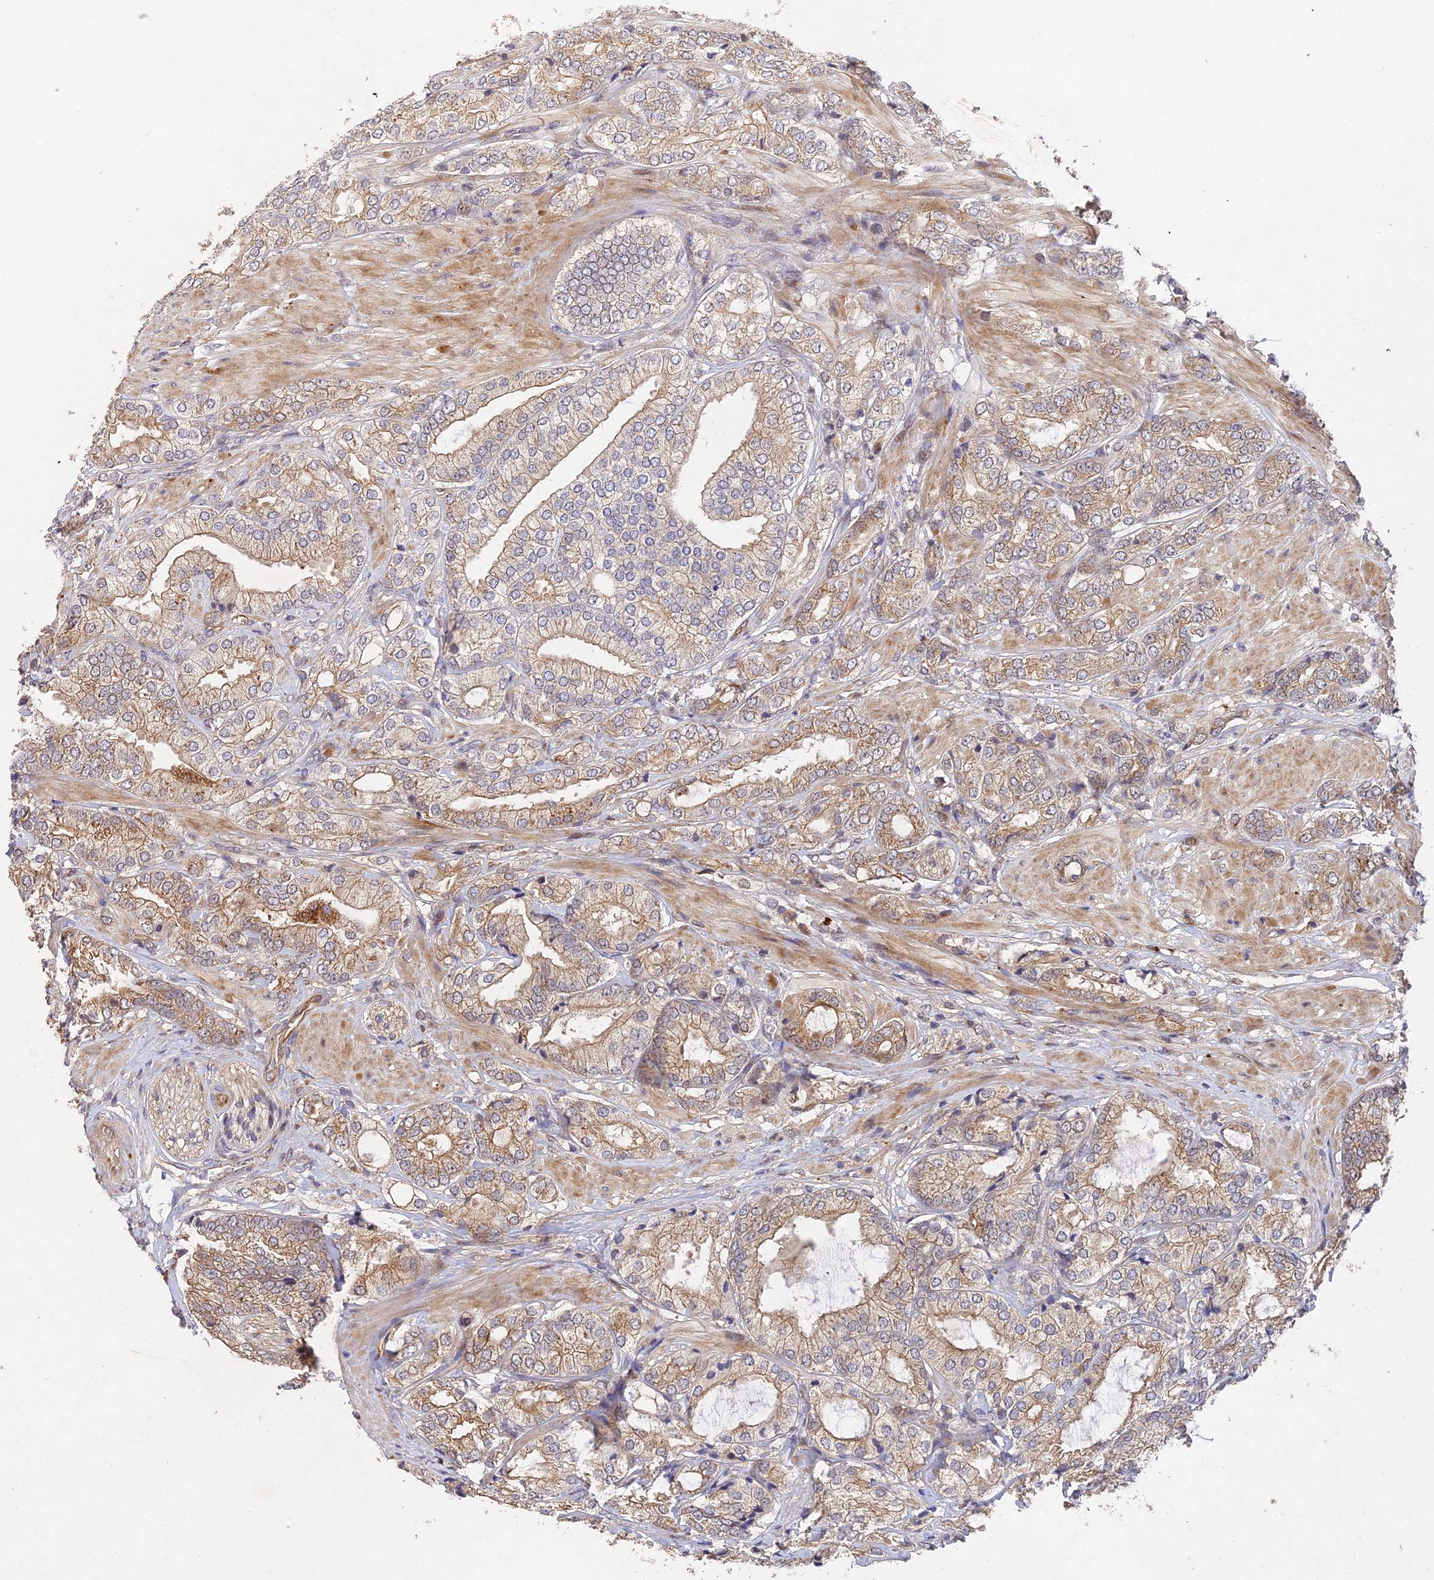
{"staining": {"intensity": "moderate", "quantity": "25%-75%", "location": "cytoplasmic/membranous"}, "tissue": "prostate cancer", "cell_type": "Tumor cells", "image_type": "cancer", "snomed": [{"axis": "morphology", "description": "Adenocarcinoma, High grade"}, {"axis": "topography", "description": "Prostate"}], "caption": "IHC of prostate high-grade adenocarcinoma demonstrates medium levels of moderate cytoplasmic/membranous positivity in approximately 25%-75% of tumor cells.", "gene": "NSMCE1", "patient": {"sex": "male", "age": 50}}